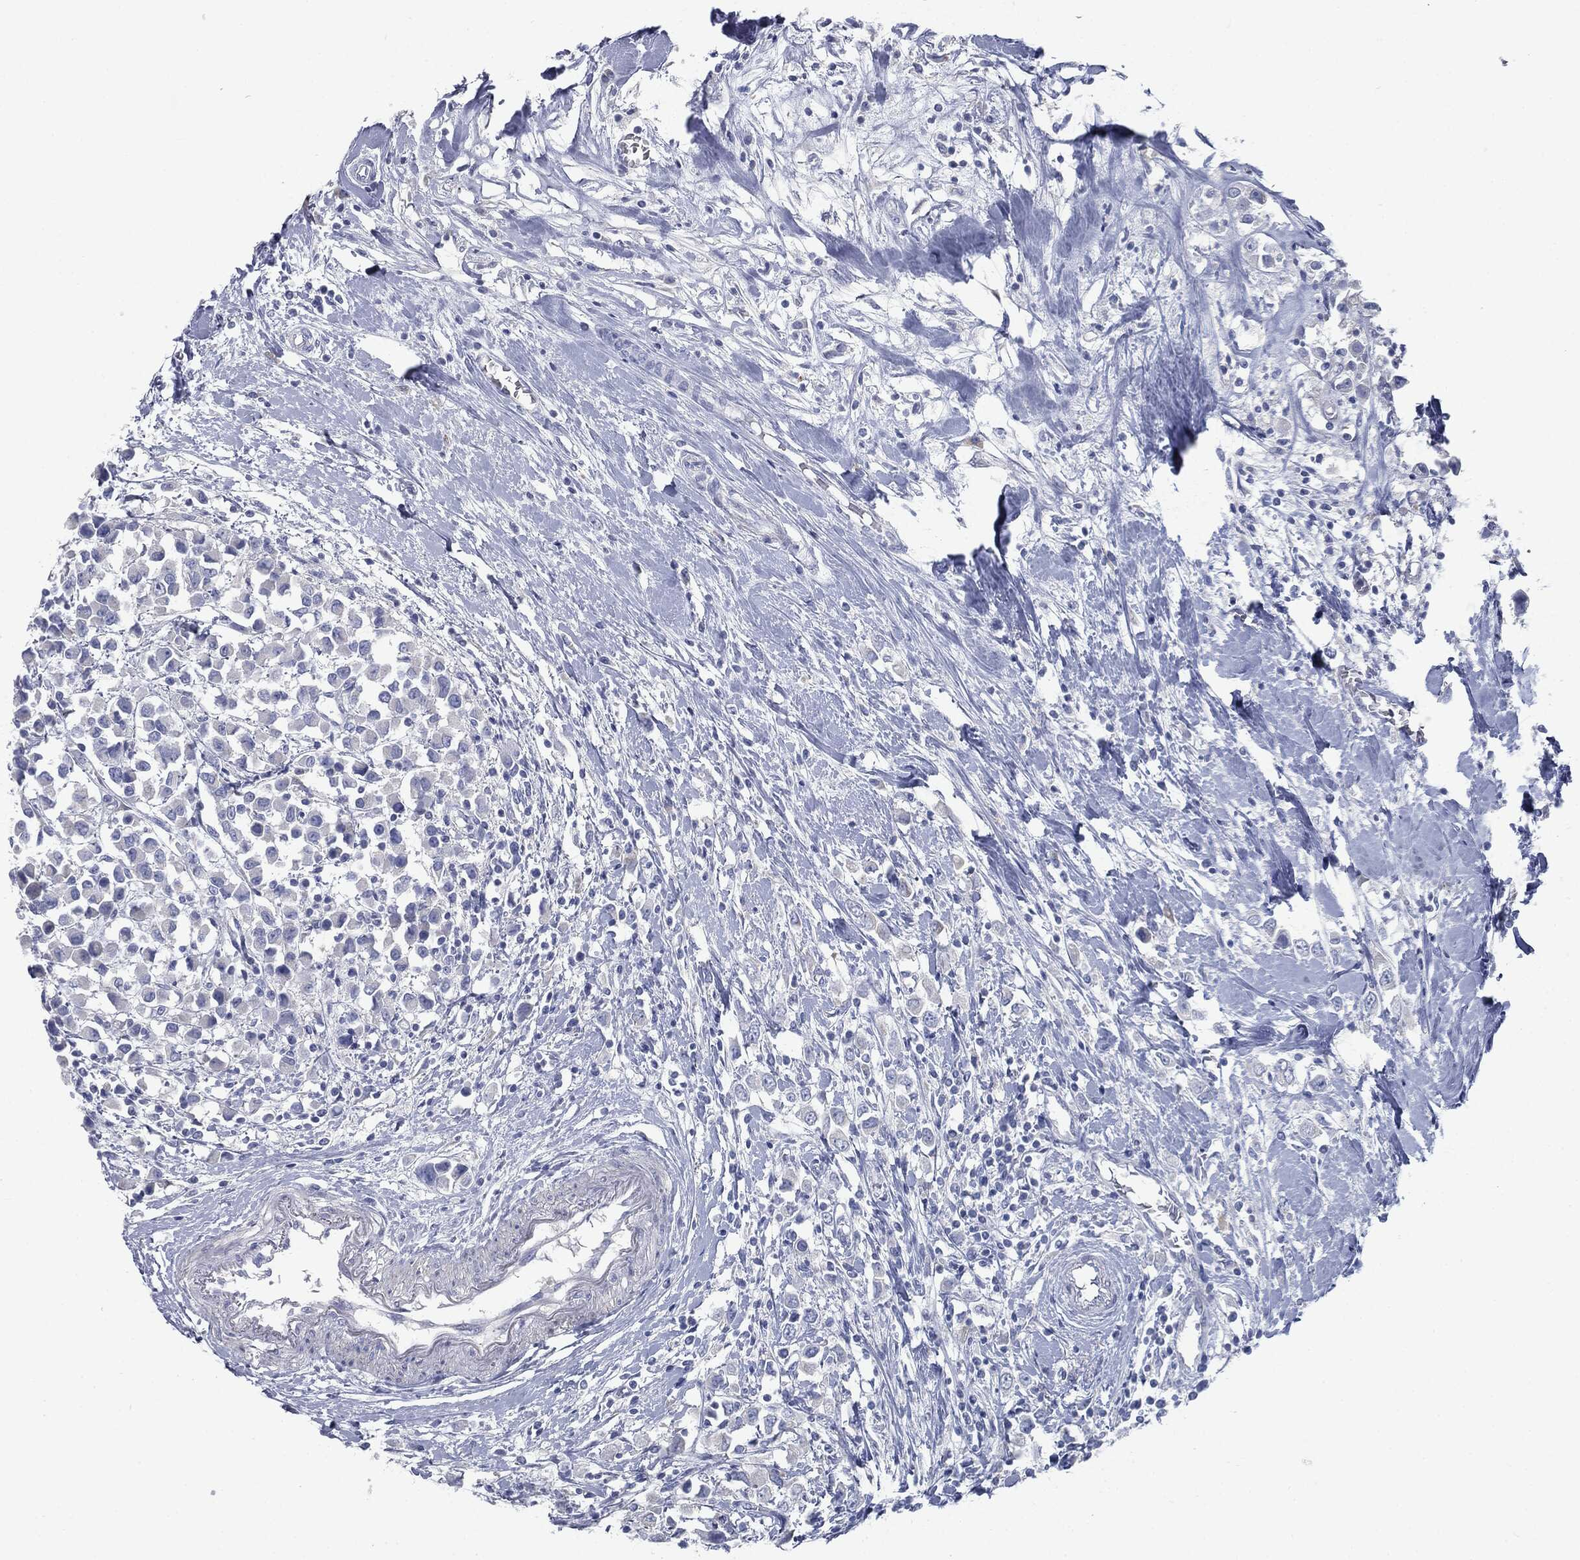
{"staining": {"intensity": "negative", "quantity": "none", "location": "none"}, "tissue": "breast cancer", "cell_type": "Tumor cells", "image_type": "cancer", "snomed": [{"axis": "morphology", "description": "Duct carcinoma"}, {"axis": "topography", "description": "Breast"}], "caption": "Immunohistochemistry (IHC) image of human intraductal carcinoma (breast) stained for a protein (brown), which reveals no expression in tumor cells.", "gene": "CAV3", "patient": {"sex": "female", "age": 61}}